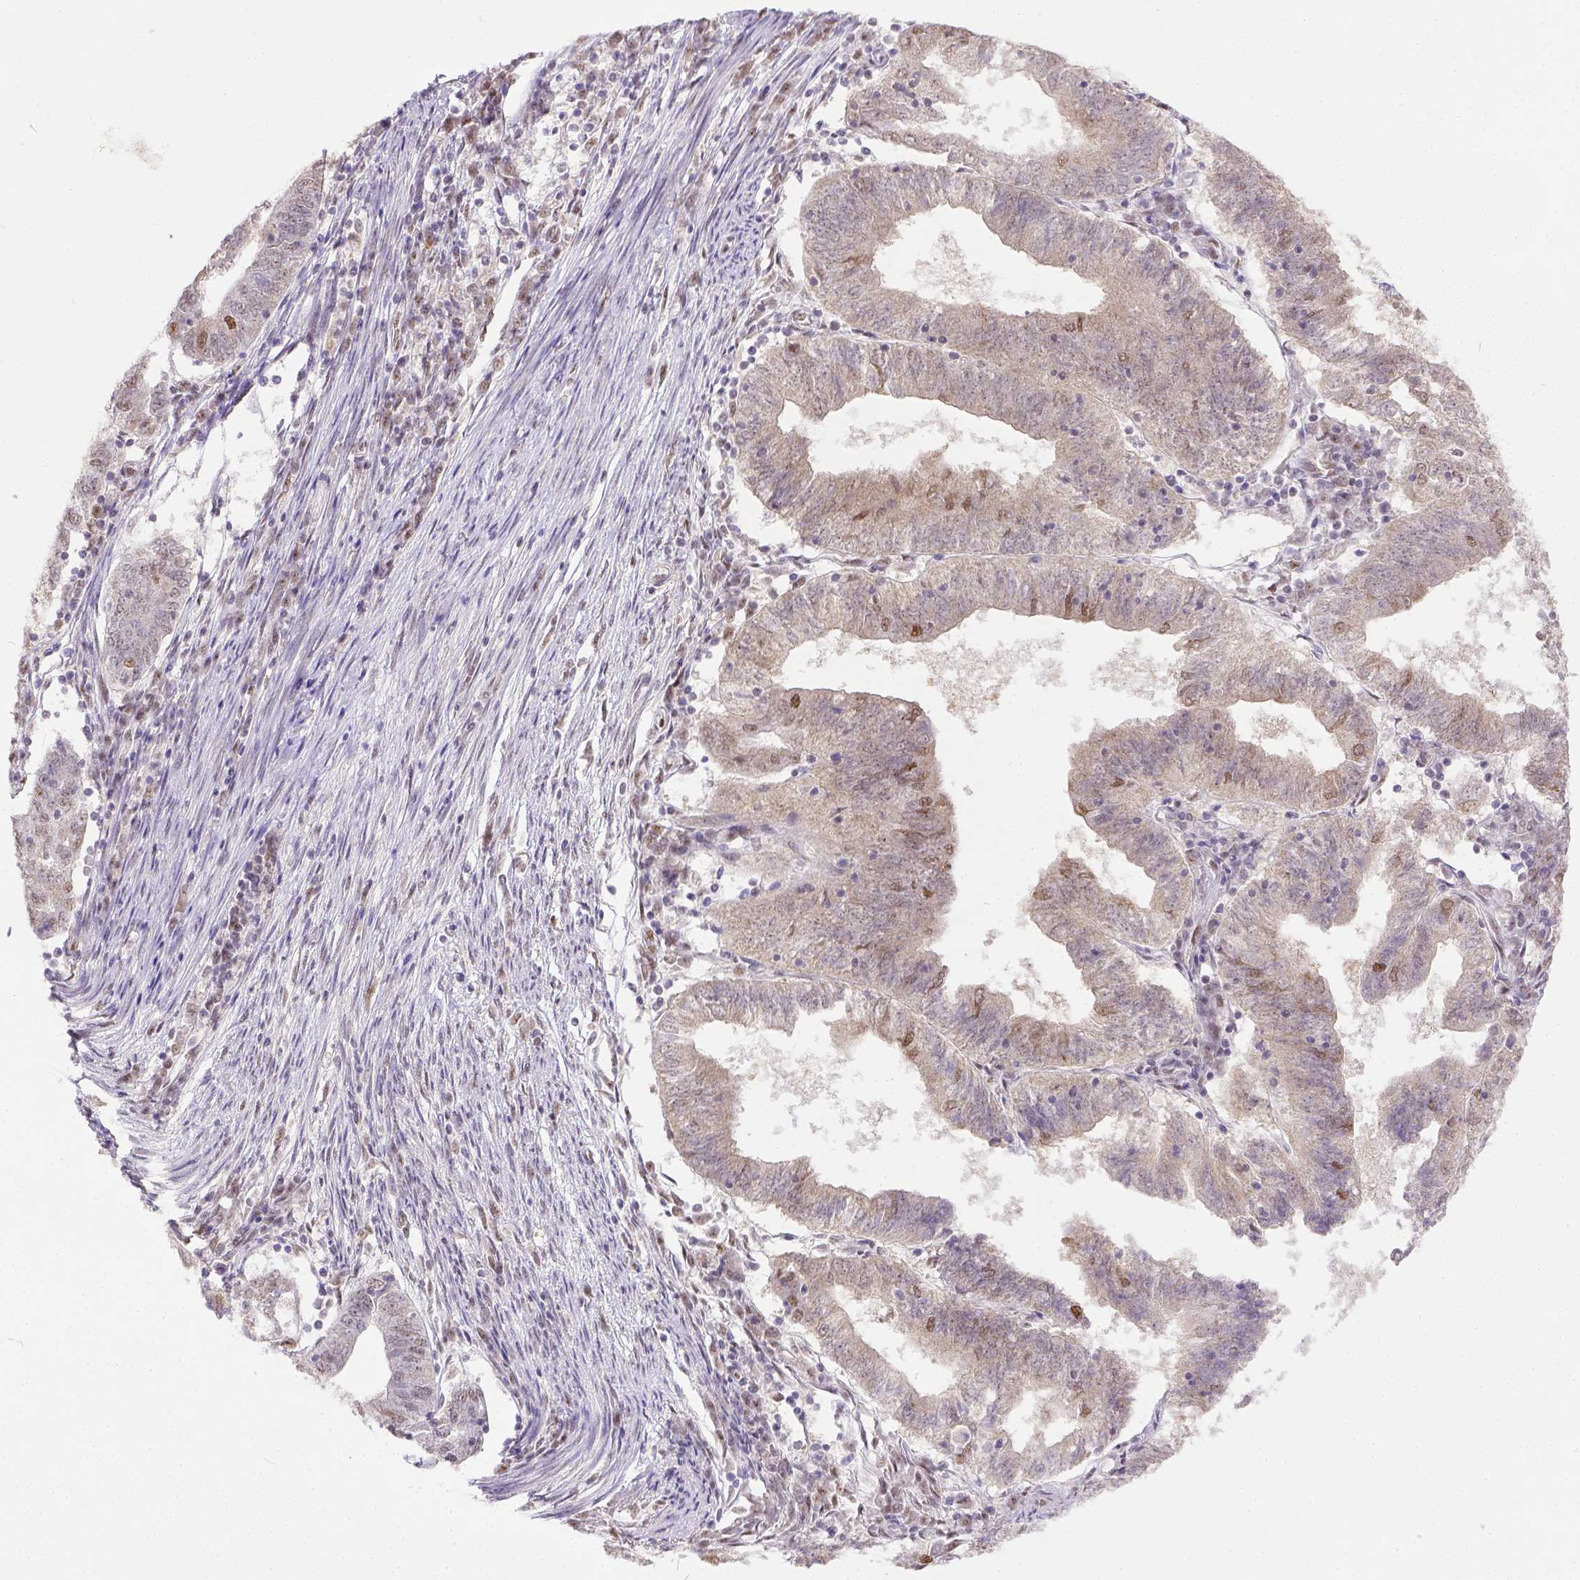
{"staining": {"intensity": "weak", "quantity": "25%-75%", "location": "nuclear"}, "tissue": "endometrial cancer", "cell_type": "Tumor cells", "image_type": "cancer", "snomed": [{"axis": "morphology", "description": "Adenocarcinoma, NOS"}, {"axis": "topography", "description": "Endometrium"}], "caption": "Tumor cells reveal low levels of weak nuclear positivity in about 25%-75% of cells in endometrial adenocarcinoma.", "gene": "ERCC1", "patient": {"sex": "female", "age": 82}}